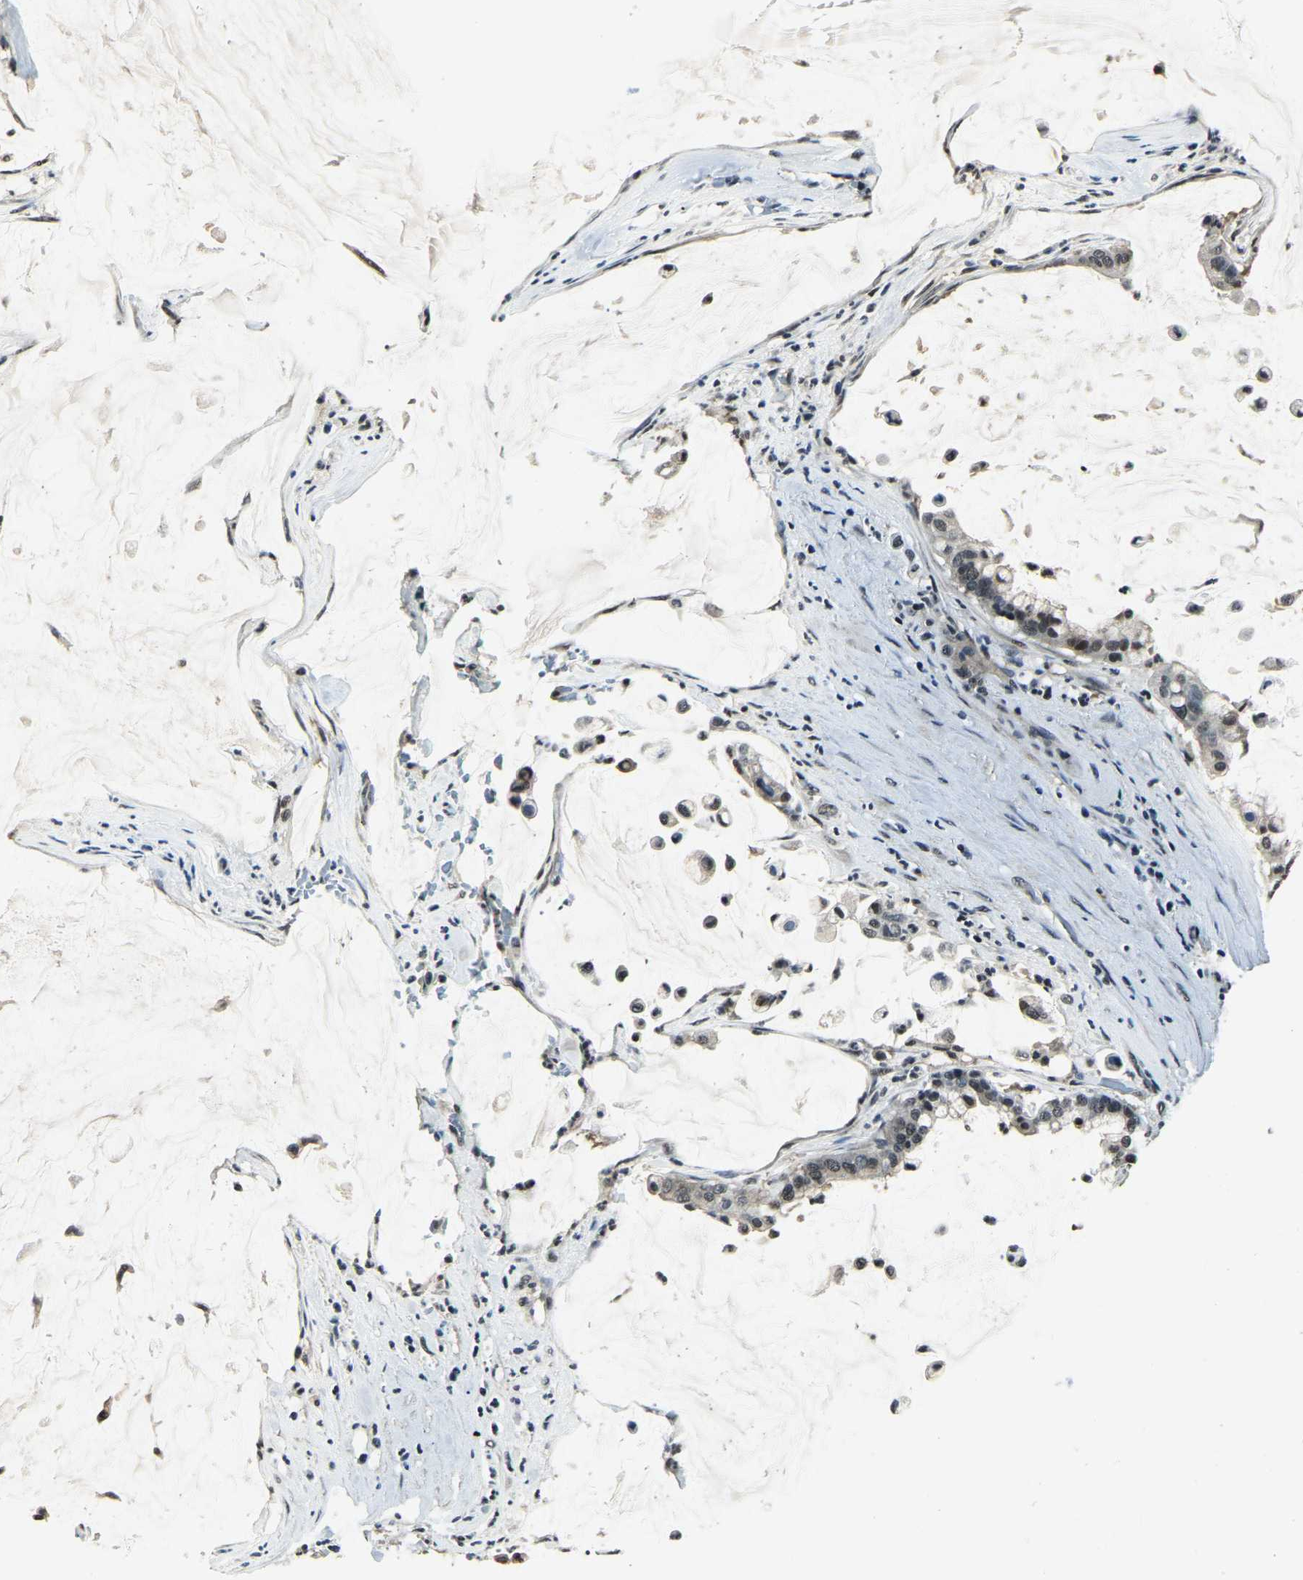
{"staining": {"intensity": "weak", "quantity": "<25%", "location": "cytoplasmic/membranous"}, "tissue": "pancreatic cancer", "cell_type": "Tumor cells", "image_type": "cancer", "snomed": [{"axis": "morphology", "description": "Adenocarcinoma, NOS"}, {"axis": "topography", "description": "Pancreas"}], "caption": "DAB immunohistochemical staining of pancreatic cancer demonstrates no significant staining in tumor cells.", "gene": "ANKIB1", "patient": {"sex": "male", "age": 41}}